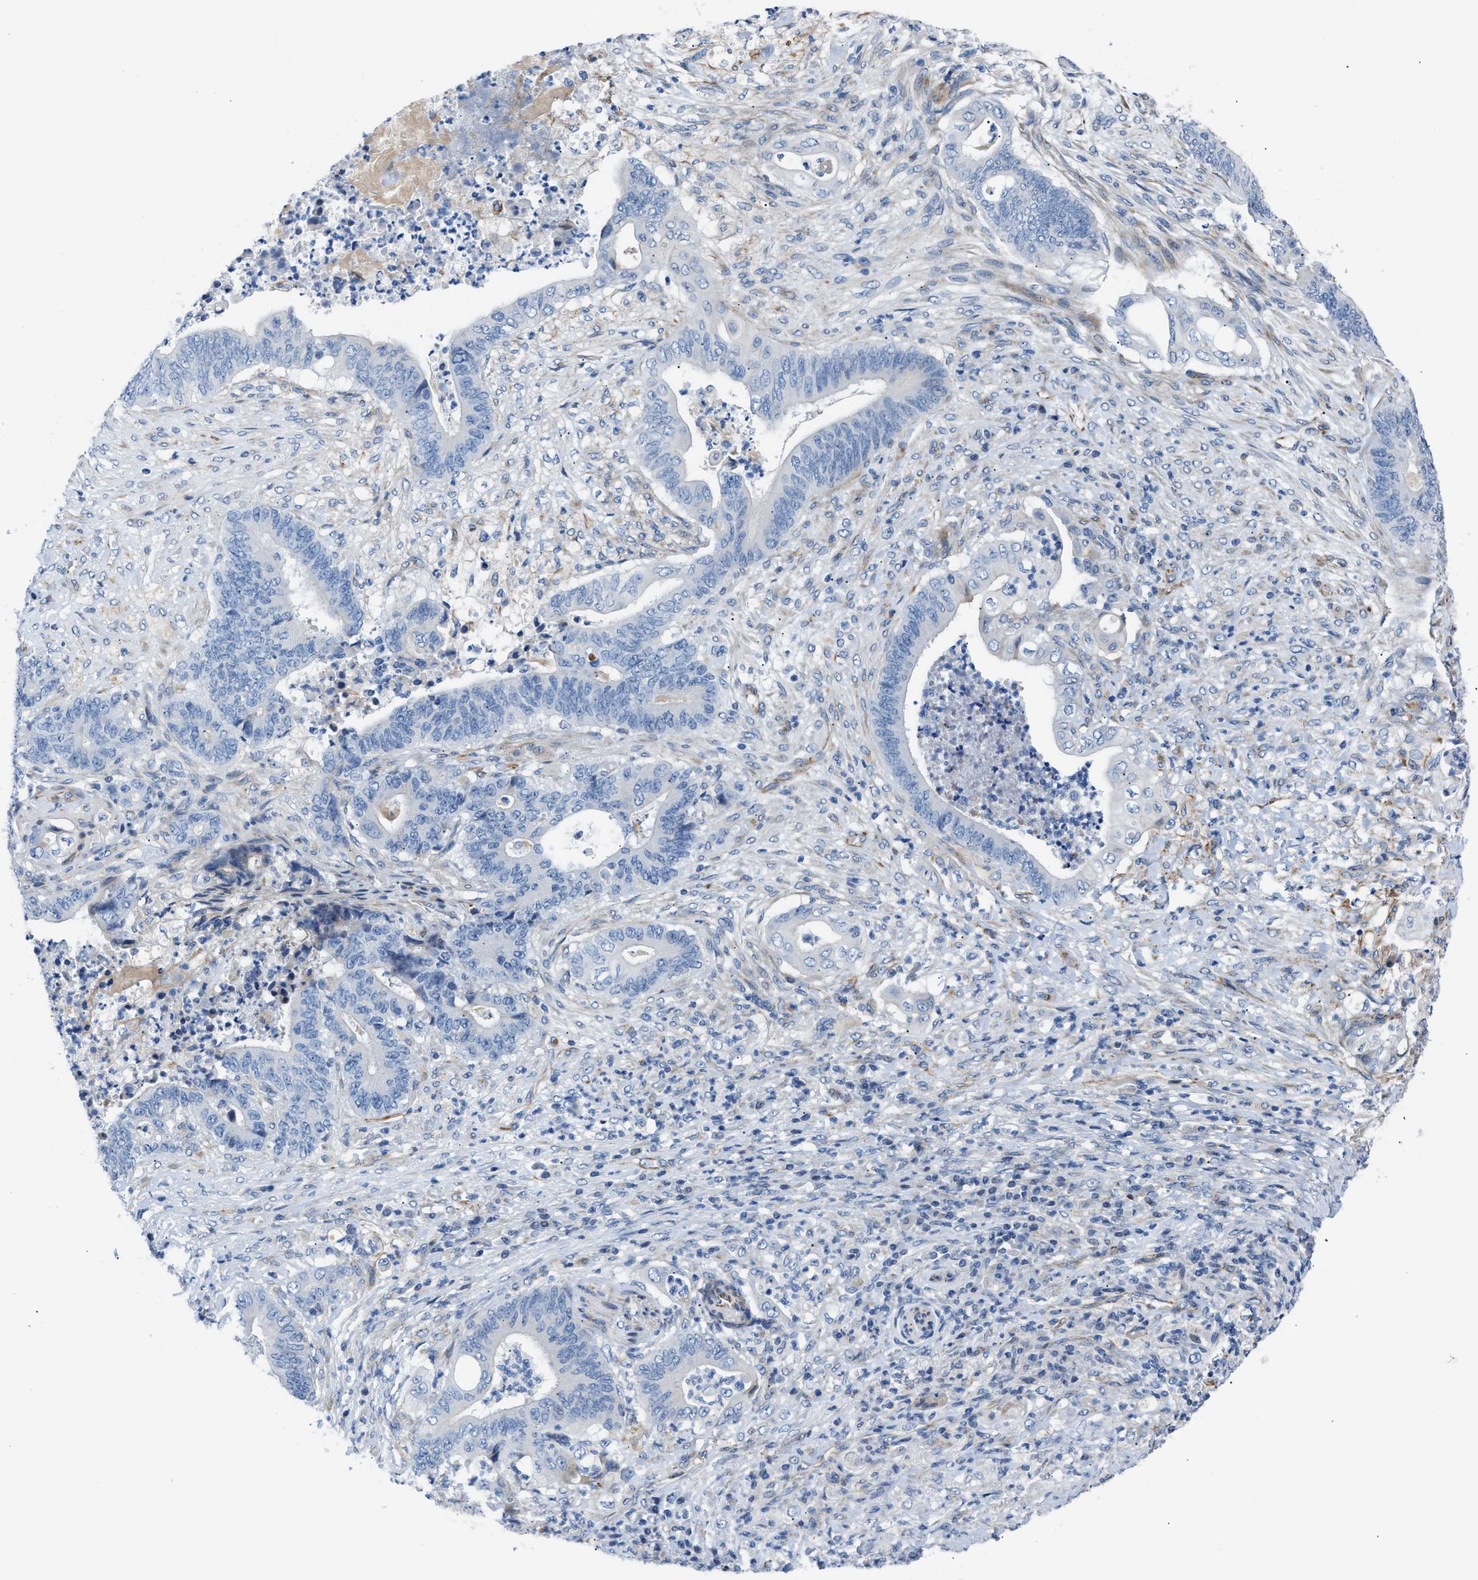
{"staining": {"intensity": "negative", "quantity": "none", "location": "none"}, "tissue": "stomach cancer", "cell_type": "Tumor cells", "image_type": "cancer", "snomed": [{"axis": "morphology", "description": "Adenocarcinoma, NOS"}, {"axis": "topography", "description": "Stomach"}], "caption": "The immunohistochemistry (IHC) histopathology image has no significant staining in tumor cells of stomach cancer (adenocarcinoma) tissue.", "gene": "TFPI", "patient": {"sex": "female", "age": 73}}